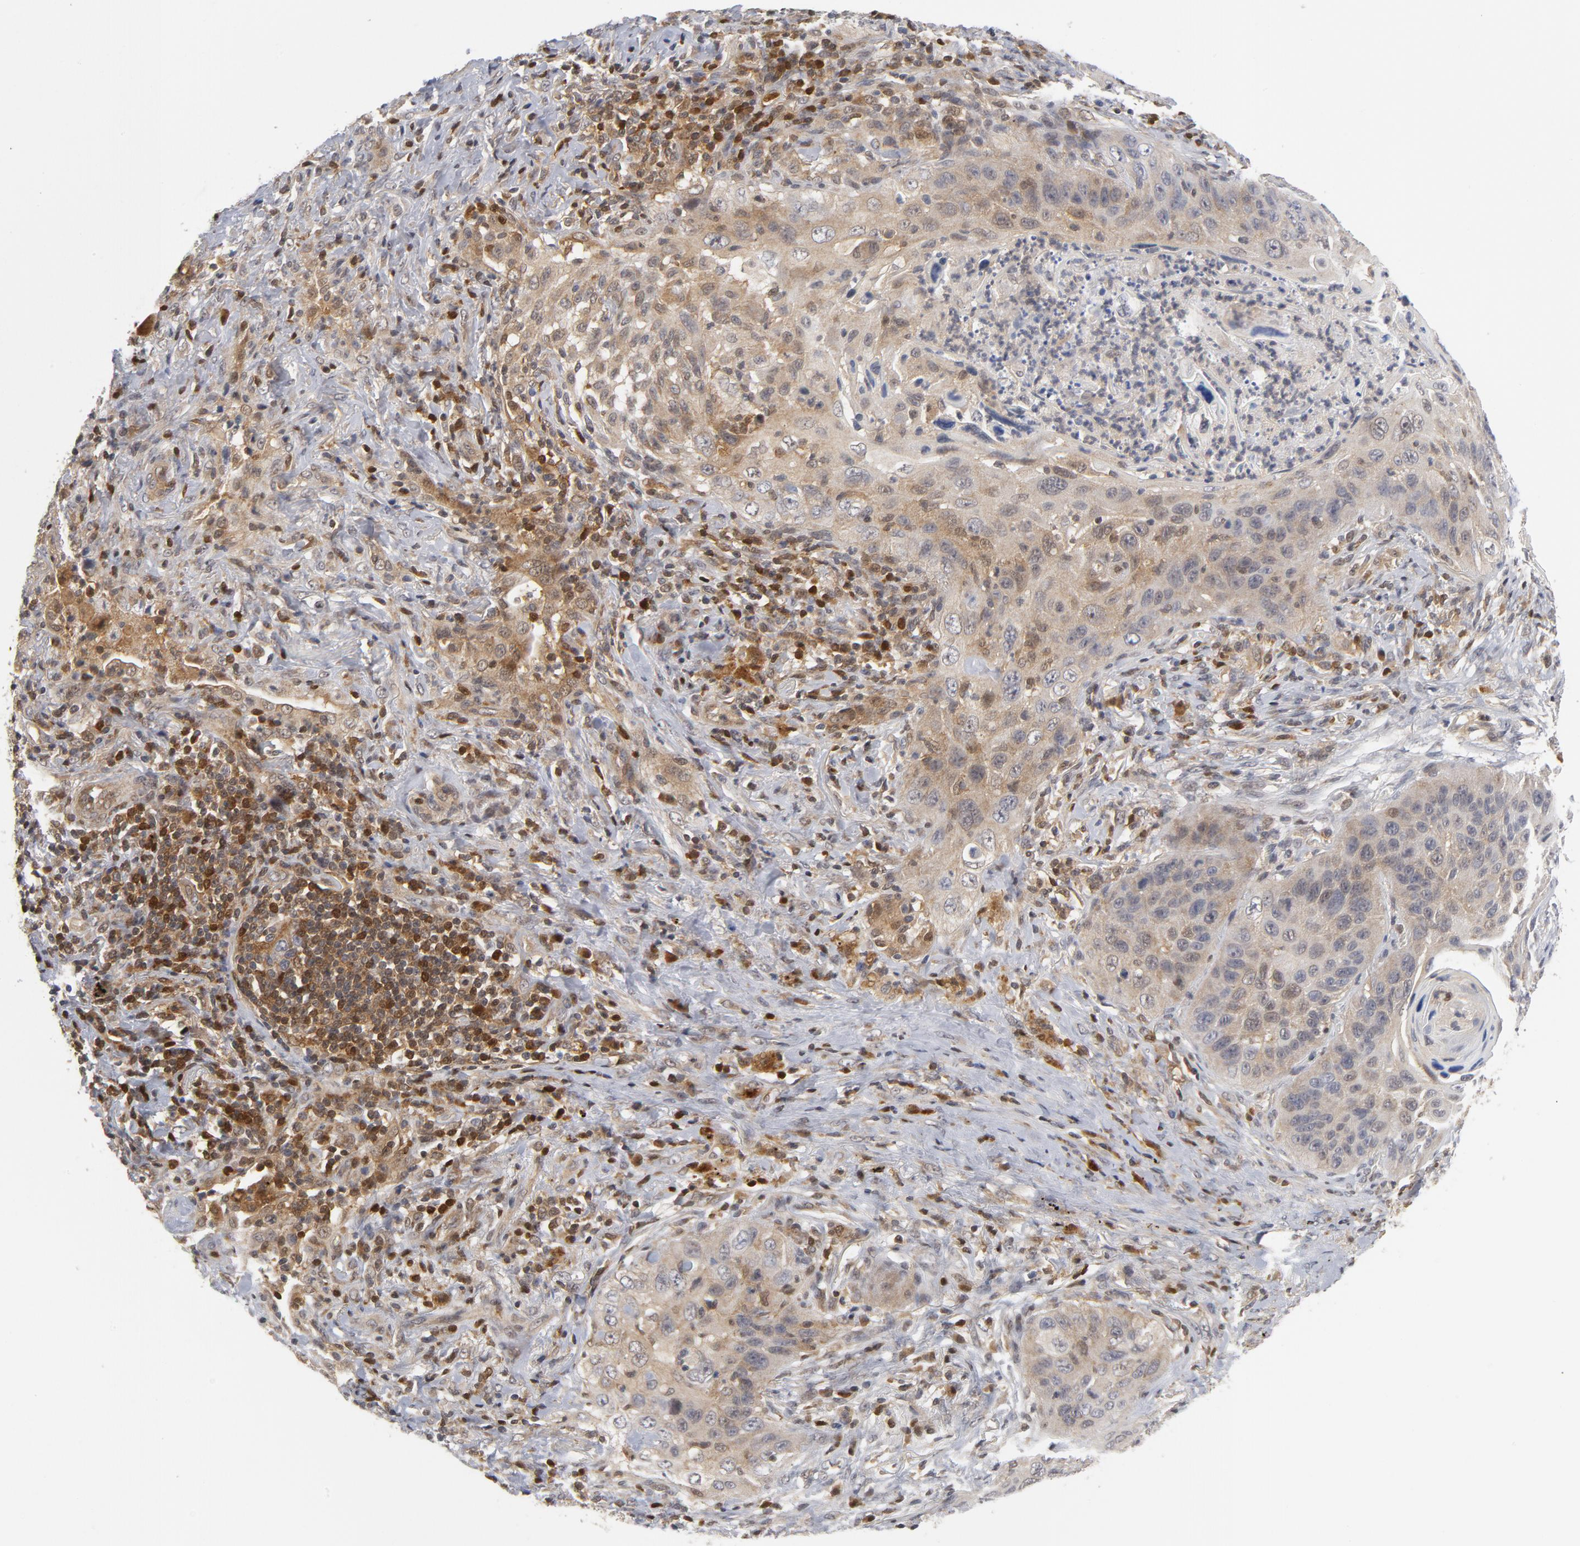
{"staining": {"intensity": "weak", "quantity": ">75%", "location": "cytoplasmic/membranous"}, "tissue": "lung cancer", "cell_type": "Tumor cells", "image_type": "cancer", "snomed": [{"axis": "morphology", "description": "Squamous cell carcinoma, NOS"}, {"axis": "topography", "description": "Lung"}], "caption": "The image exhibits immunohistochemical staining of lung squamous cell carcinoma. There is weak cytoplasmic/membranous positivity is appreciated in about >75% of tumor cells. (Stains: DAB in brown, nuclei in blue, Microscopy: brightfield microscopy at high magnification).", "gene": "TRADD", "patient": {"sex": "female", "age": 67}}